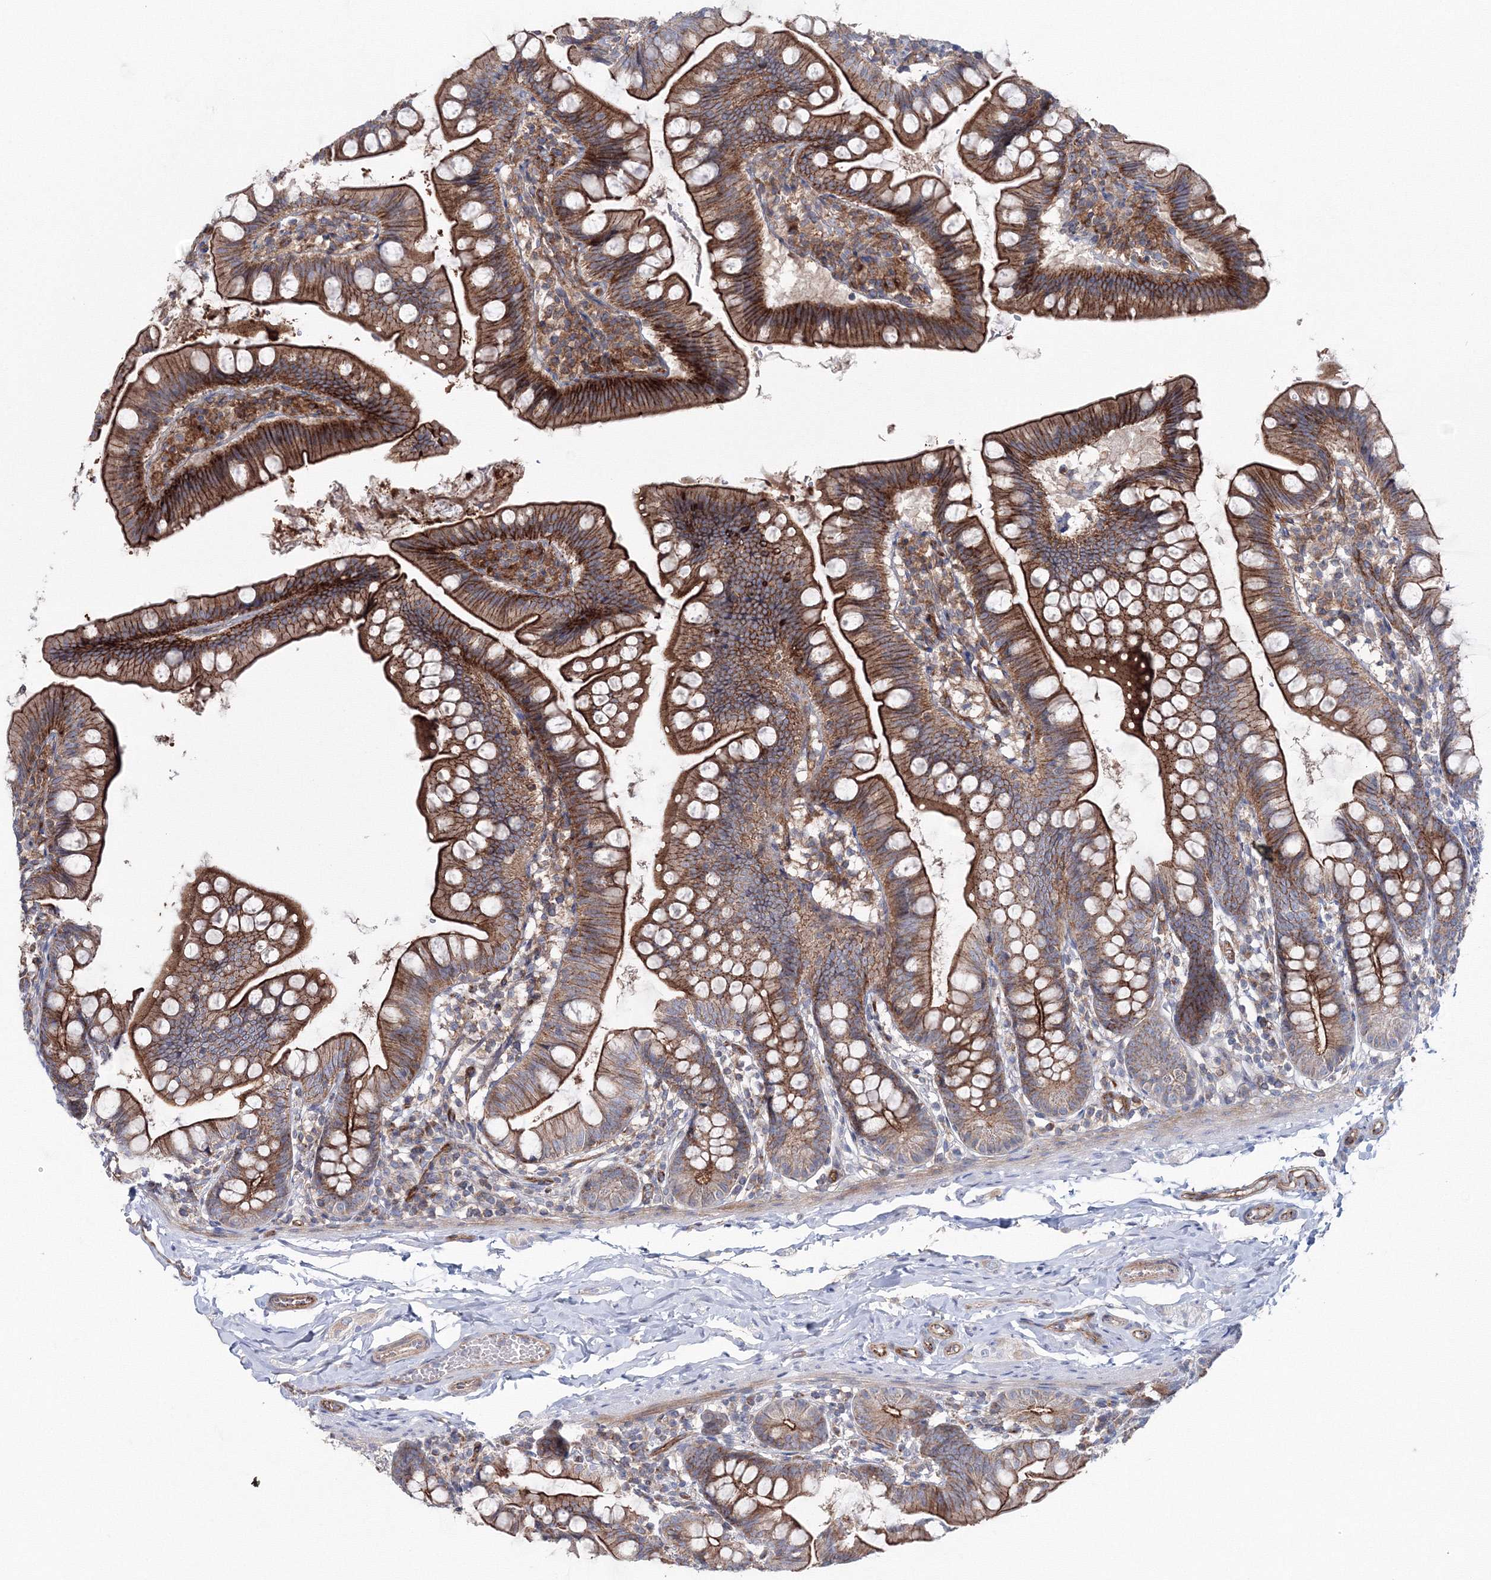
{"staining": {"intensity": "moderate", "quantity": ">75%", "location": "cytoplasmic/membranous"}, "tissue": "small intestine", "cell_type": "Glandular cells", "image_type": "normal", "snomed": [{"axis": "morphology", "description": "Normal tissue, NOS"}, {"axis": "topography", "description": "Small intestine"}], "caption": "Immunohistochemistry (IHC) micrograph of benign small intestine: small intestine stained using immunohistochemistry (IHC) displays medium levels of moderate protein expression localized specifically in the cytoplasmic/membranous of glandular cells, appearing as a cytoplasmic/membranous brown color.", "gene": "GGA2", "patient": {"sex": "male", "age": 7}}